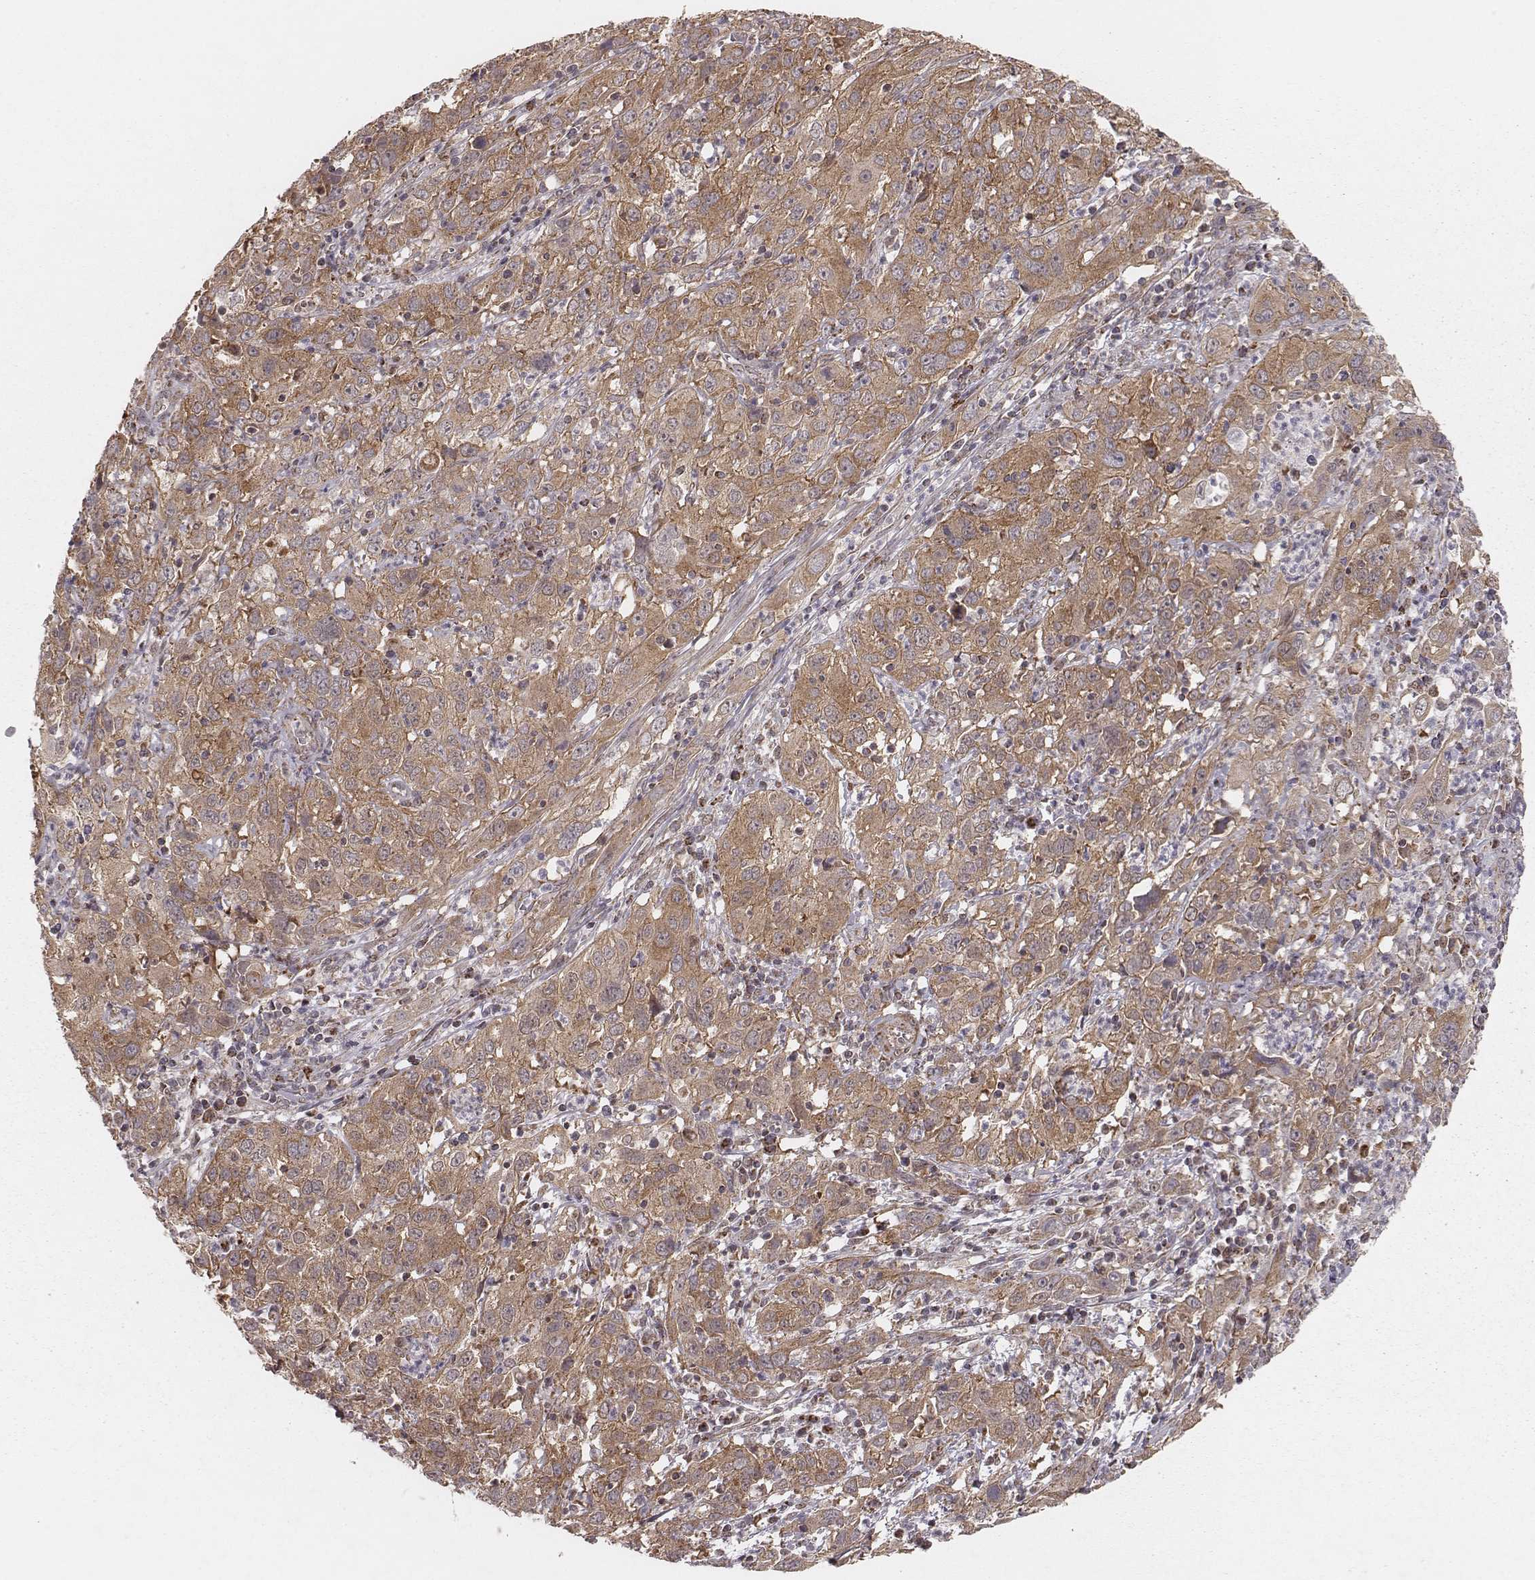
{"staining": {"intensity": "moderate", "quantity": ">75%", "location": "cytoplasmic/membranous"}, "tissue": "cervical cancer", "cell_type": "Tumor cells", "image_type": "cancer", "snomed": [{"axis": "morphology", "description": "Squamous cell carcinoma, NOS"}, {"axis": "topography", "description": "Cervix"}], "caption": "A high-resolution histopathology image shows immunohistochemistry (IHC) staining of cervical cancer (squamous cell carcinoma), which demonstrates moderate cytoplasmic/membranous positivity in approximately >75% of tumor cells.", "gene": "NDUFA7", "patient": {"sex": "female", "age": 32}}